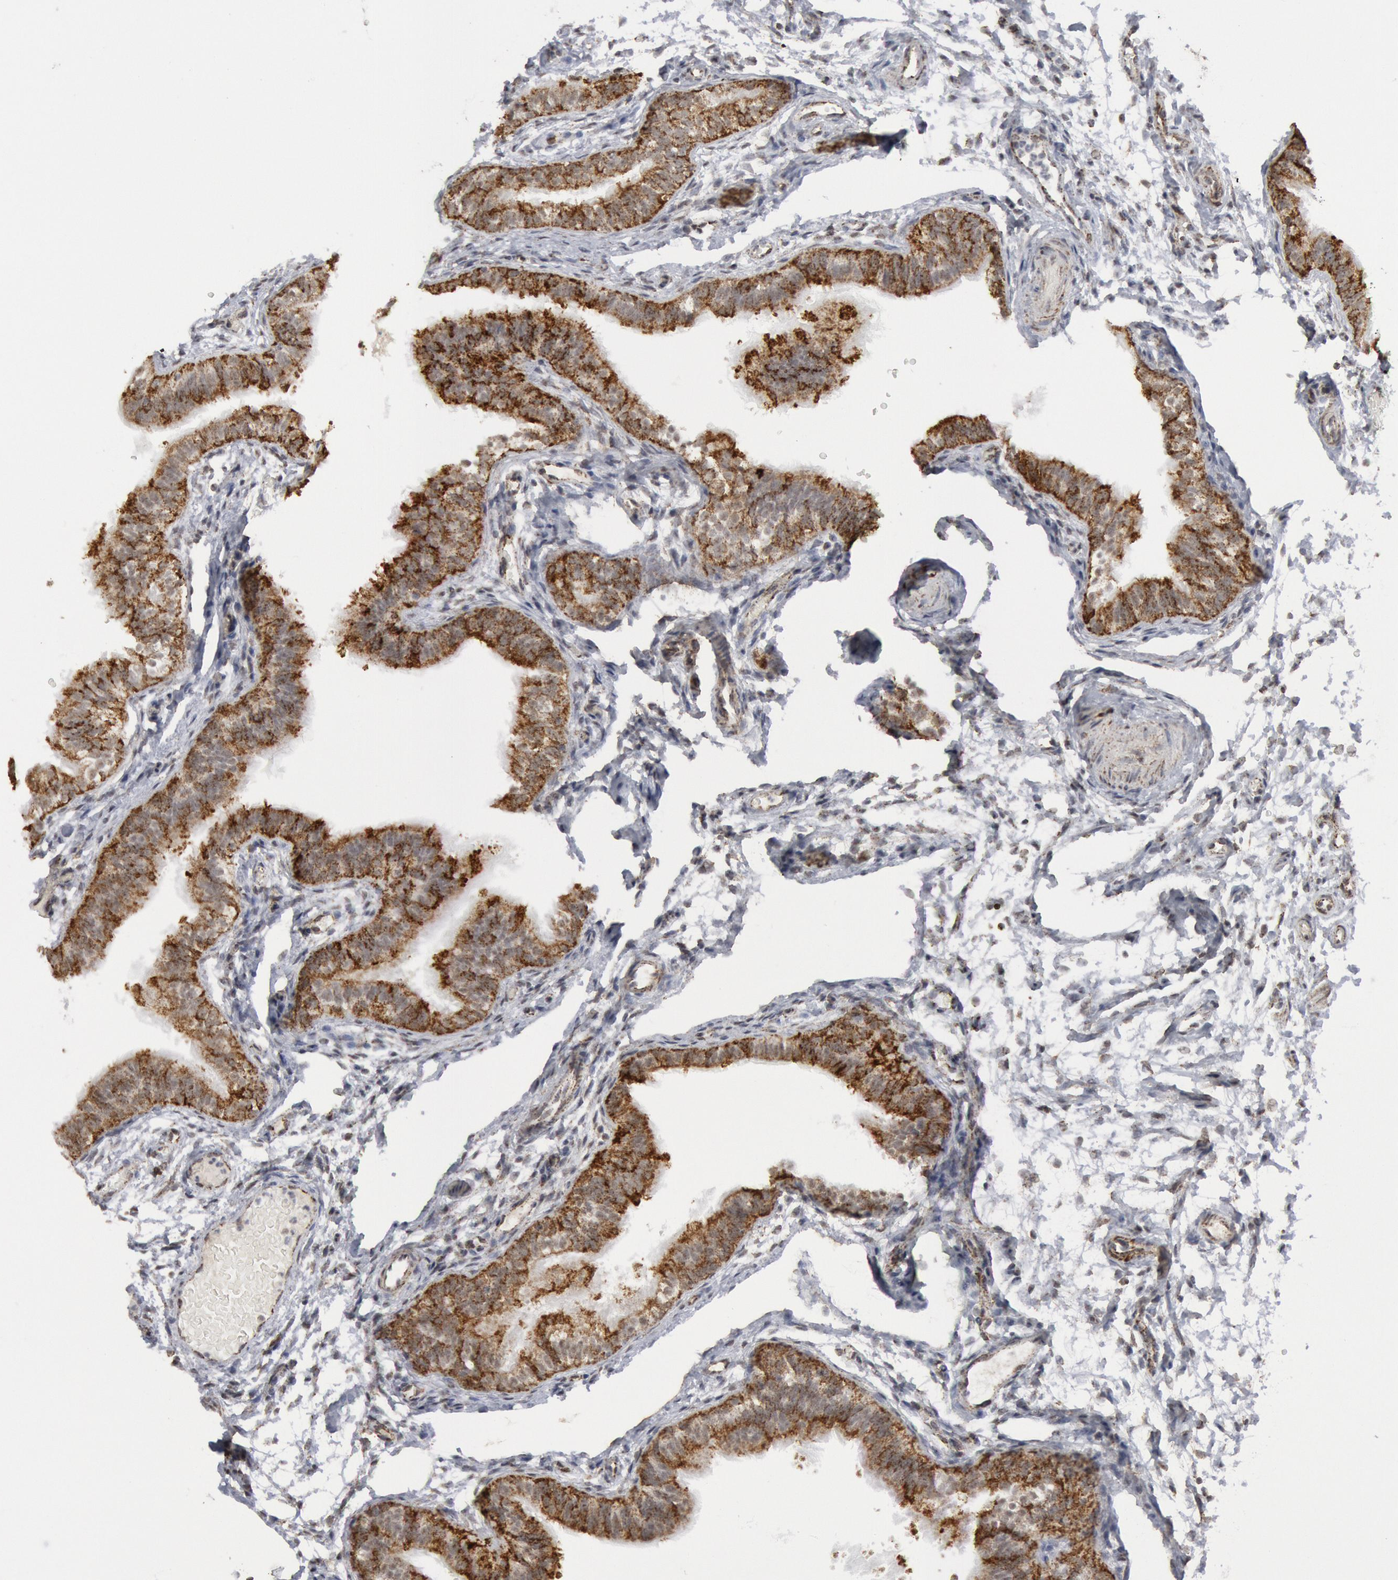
{"staining": {"intensity": "moderate", "quantity": ">75%", "location": "cytoplasmic/membranous"}, "tissue": "fallopian tube", "cell_type": "Glandular cells", "image_type": "normal", "snomed": [{"axis": "morphology", "description": "Normal tissue, NOS"}, {"axis": "morphology", "description": "Dermoid, NOS"}, {"axis": "topography", "description": "Fallopian tube"}], "caption": "IHC of unremarkable fallopian tube shows medium levels of moderate cytoplasmic/membranous expression in about >75% of glandular cells. (Stains: DAB (3,3'-diaminobenzidine) in brown, nuclei in blue, Microscopy: brightfield microscopy at high magnification).", "gene": "CASP9", "patient": {"sex": "female", "age": 33}}